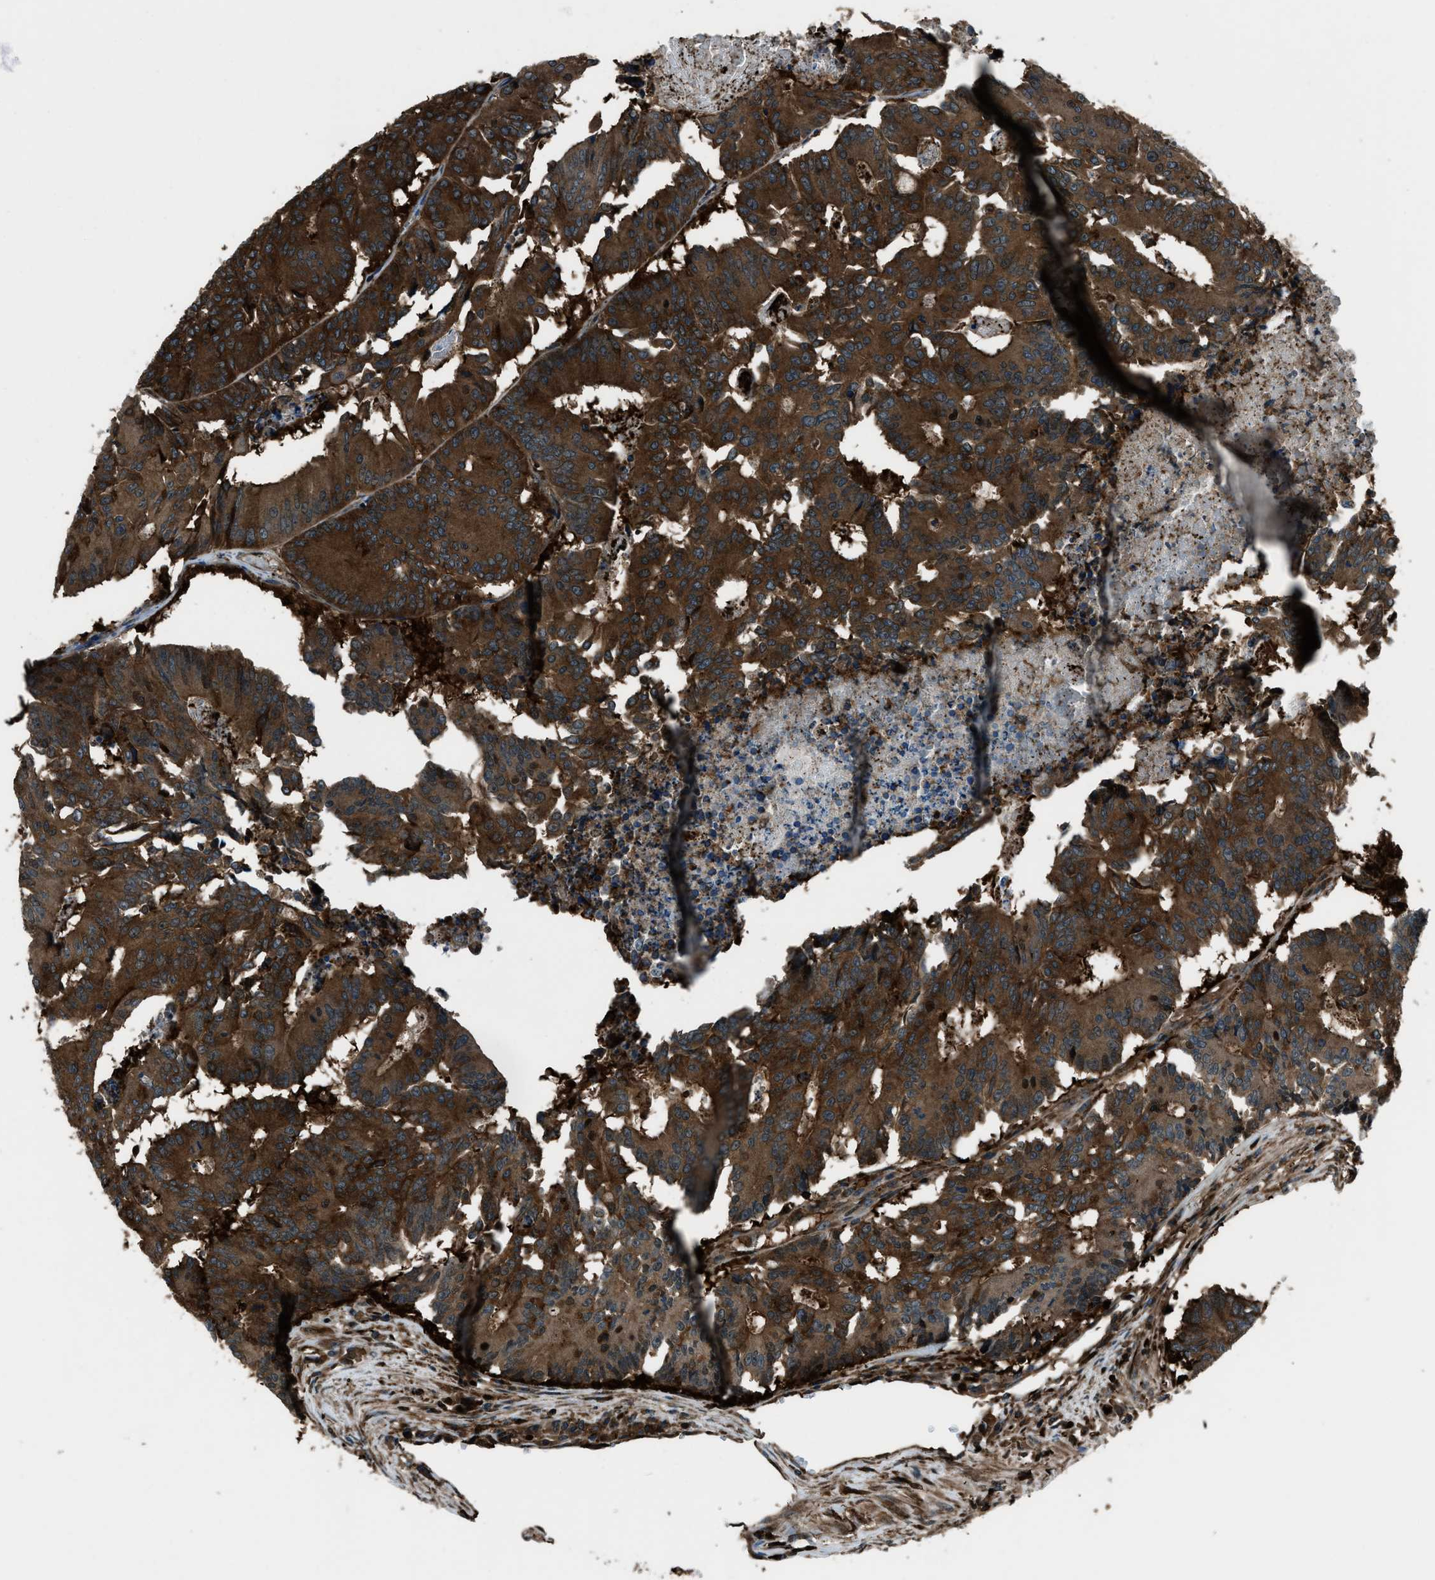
{"staining": {"intensity": "strong", "quantity": ">75%", "location": "cytoplasmic/membranous"}, "tissue": "colorectal cancer", "cell_type": "Tumor cells", "image_type": "cancer", "snomed": [{"axis": "morphology", "description": "Adenocarcinoma, NOS"}, {"axis": "topography", "description": "Colon"}], "caption": "Immunohistochemical staining of adenocarcinoma (colorectal) displays high levels of strong cytoplasmic/membranous protein positivity in about >75% of tumor cells.", "gene": "SNX30", "patient": {"sex": "male", "age": 87}}